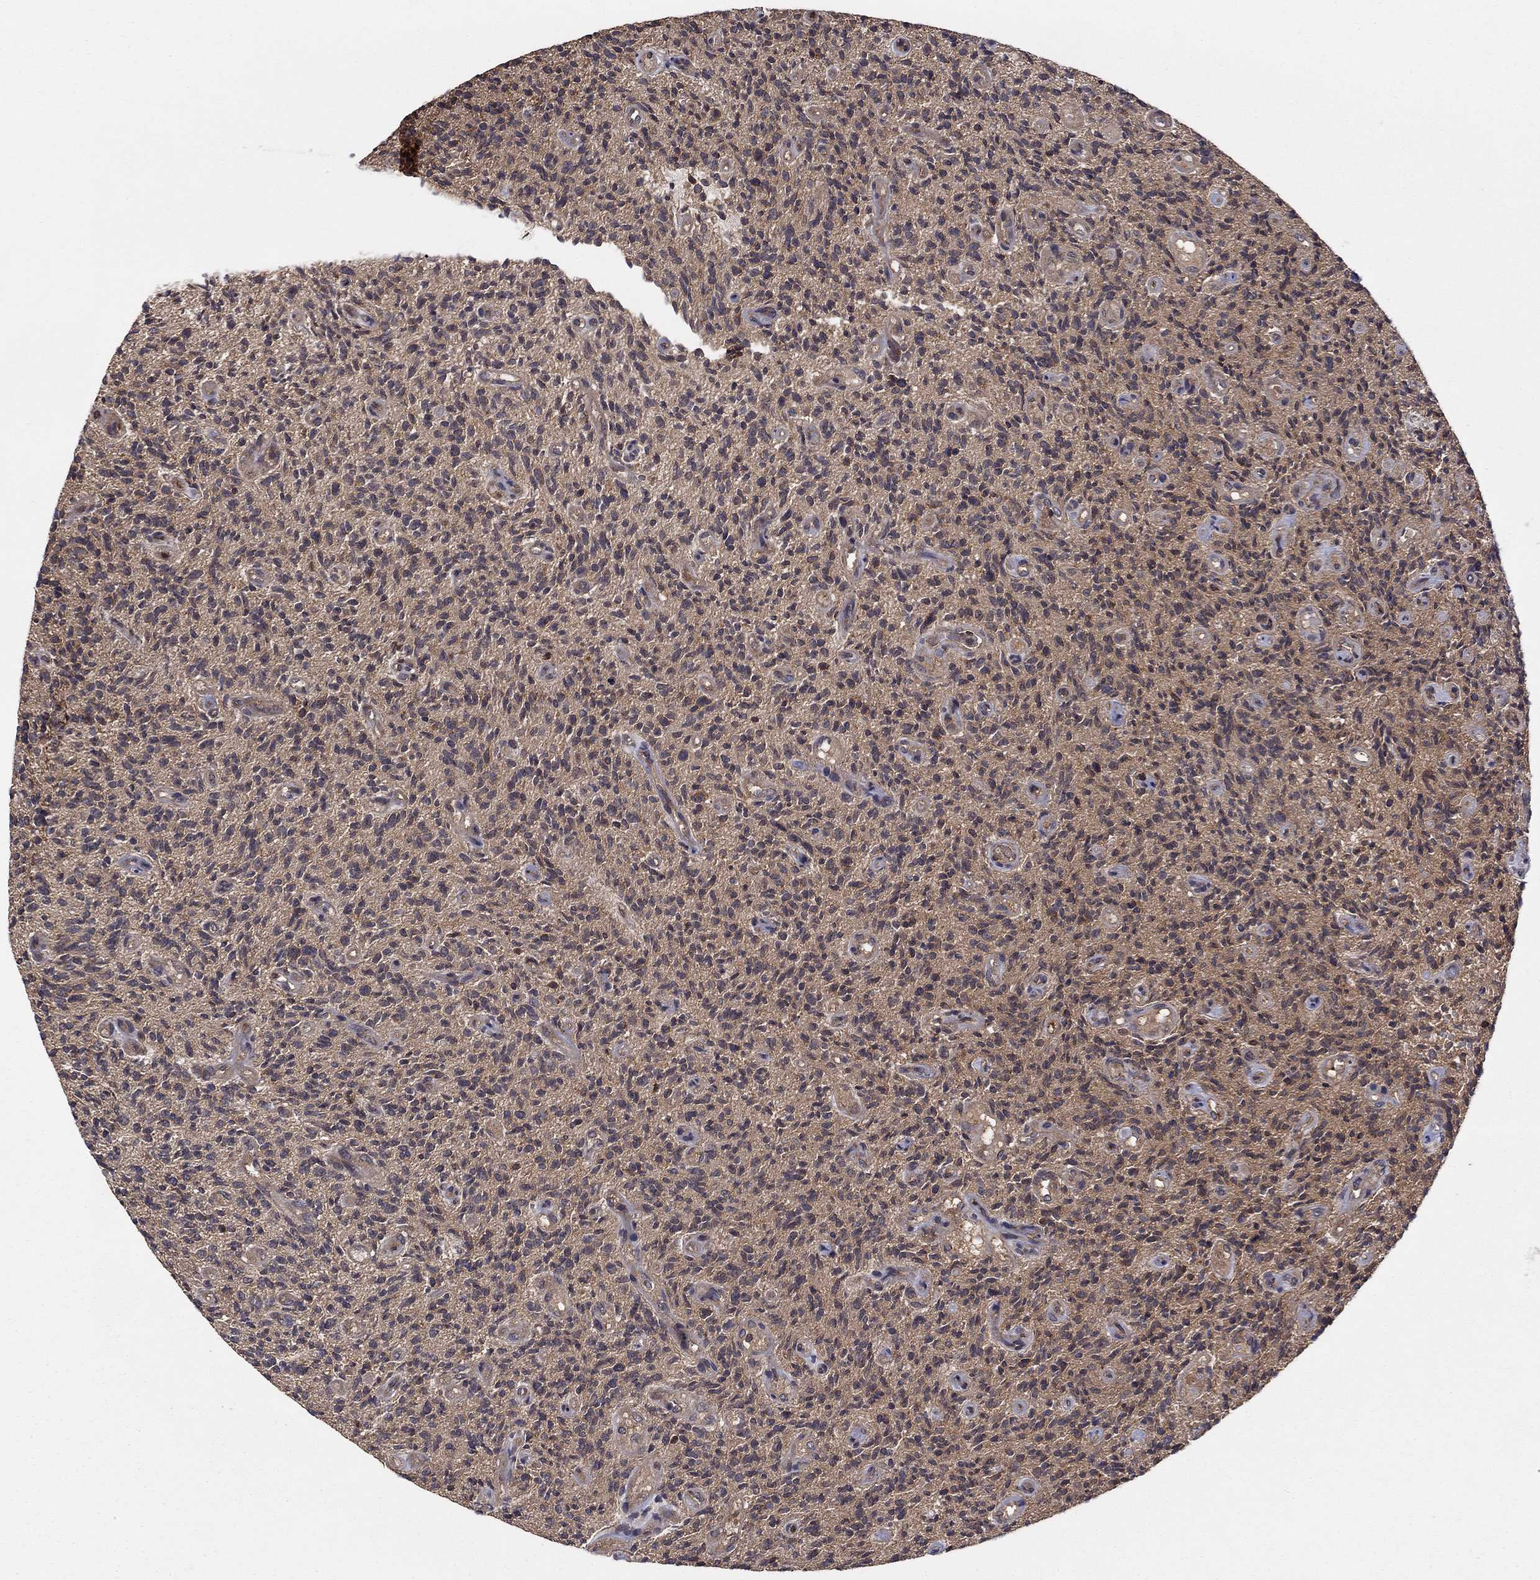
{"staining": {"intensity": "negative", "quantity": "none", "location": "none"}, "tissue": "glioma", "cell_type": "Tumor cells", "image_type": "cancer", "snomed": [{"axis": "morphology", "description": "Glioma, malignant, High grade"}, {"axis": "topography", "description": "Brain"}], "caption": "Glioma stained for a protein using immunohistochemistry demonstrates no staining tumor cells.", "gene": "BMERB1", "patient": {"sex": "male", "age": 64}}